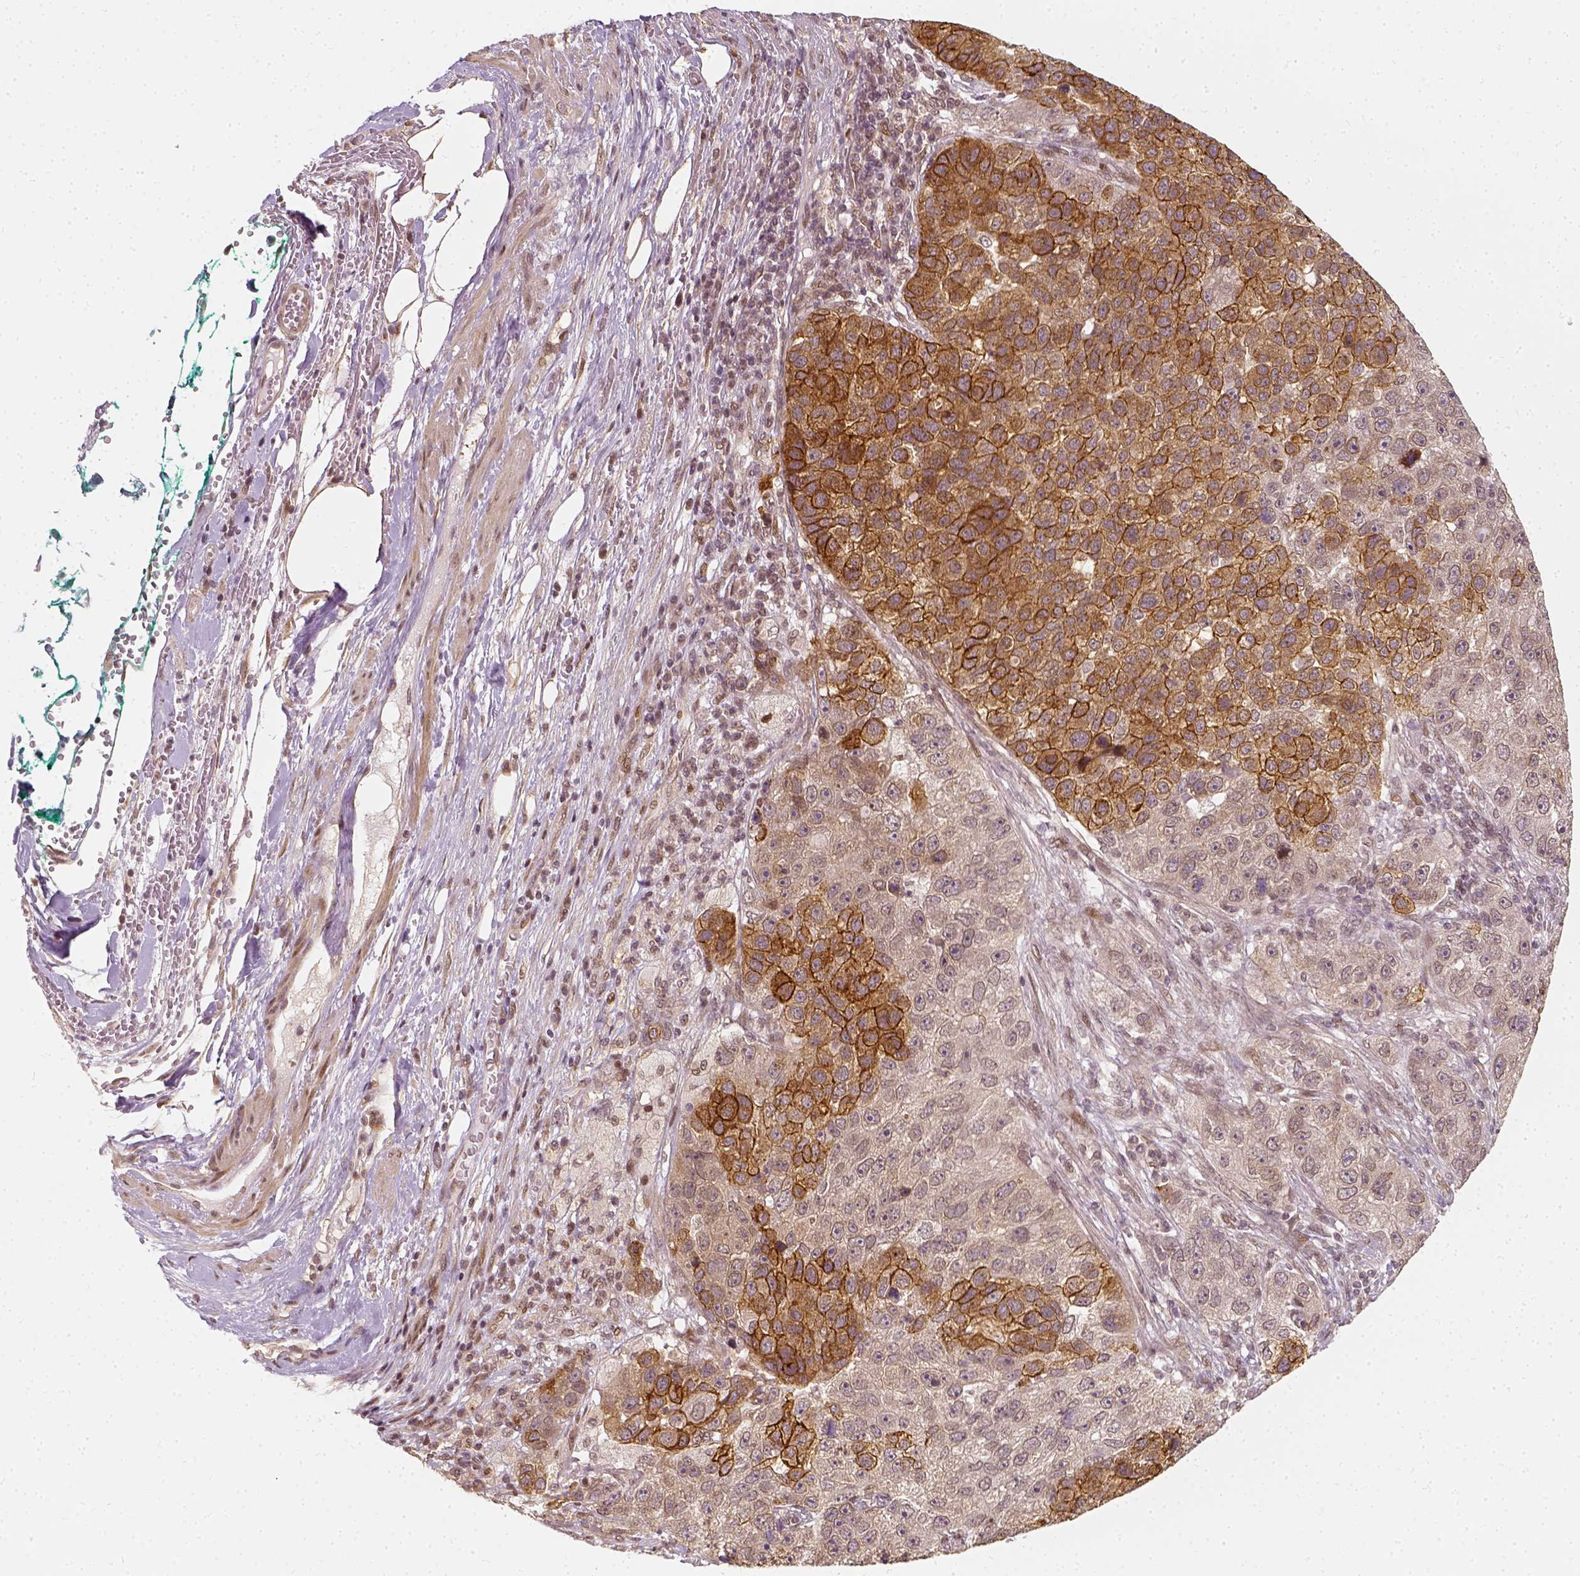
{"staining": {"intensity": "strong", "quantity": "<25%", "location": "cytoplasmic/membranous"}, "tissue": "pancreatic cancer", "cell_type": "Tumor cells", "image_type": "cancer", "snomed": [{"axis": "morphology", "description": "Adenocarcinoma, NOS"}, {"axis": "topography", "description": "Pancreas"}], "caption": "Immunohistochemical staining of human pancreatic cancer (adenocarcinoma) shows medium levels of strong cytoplasmic/membranous protein expression in approximately <25% of tumor cells.", "gene": "ZMAT3", "patient": {"sex": "female", "age": 61}}